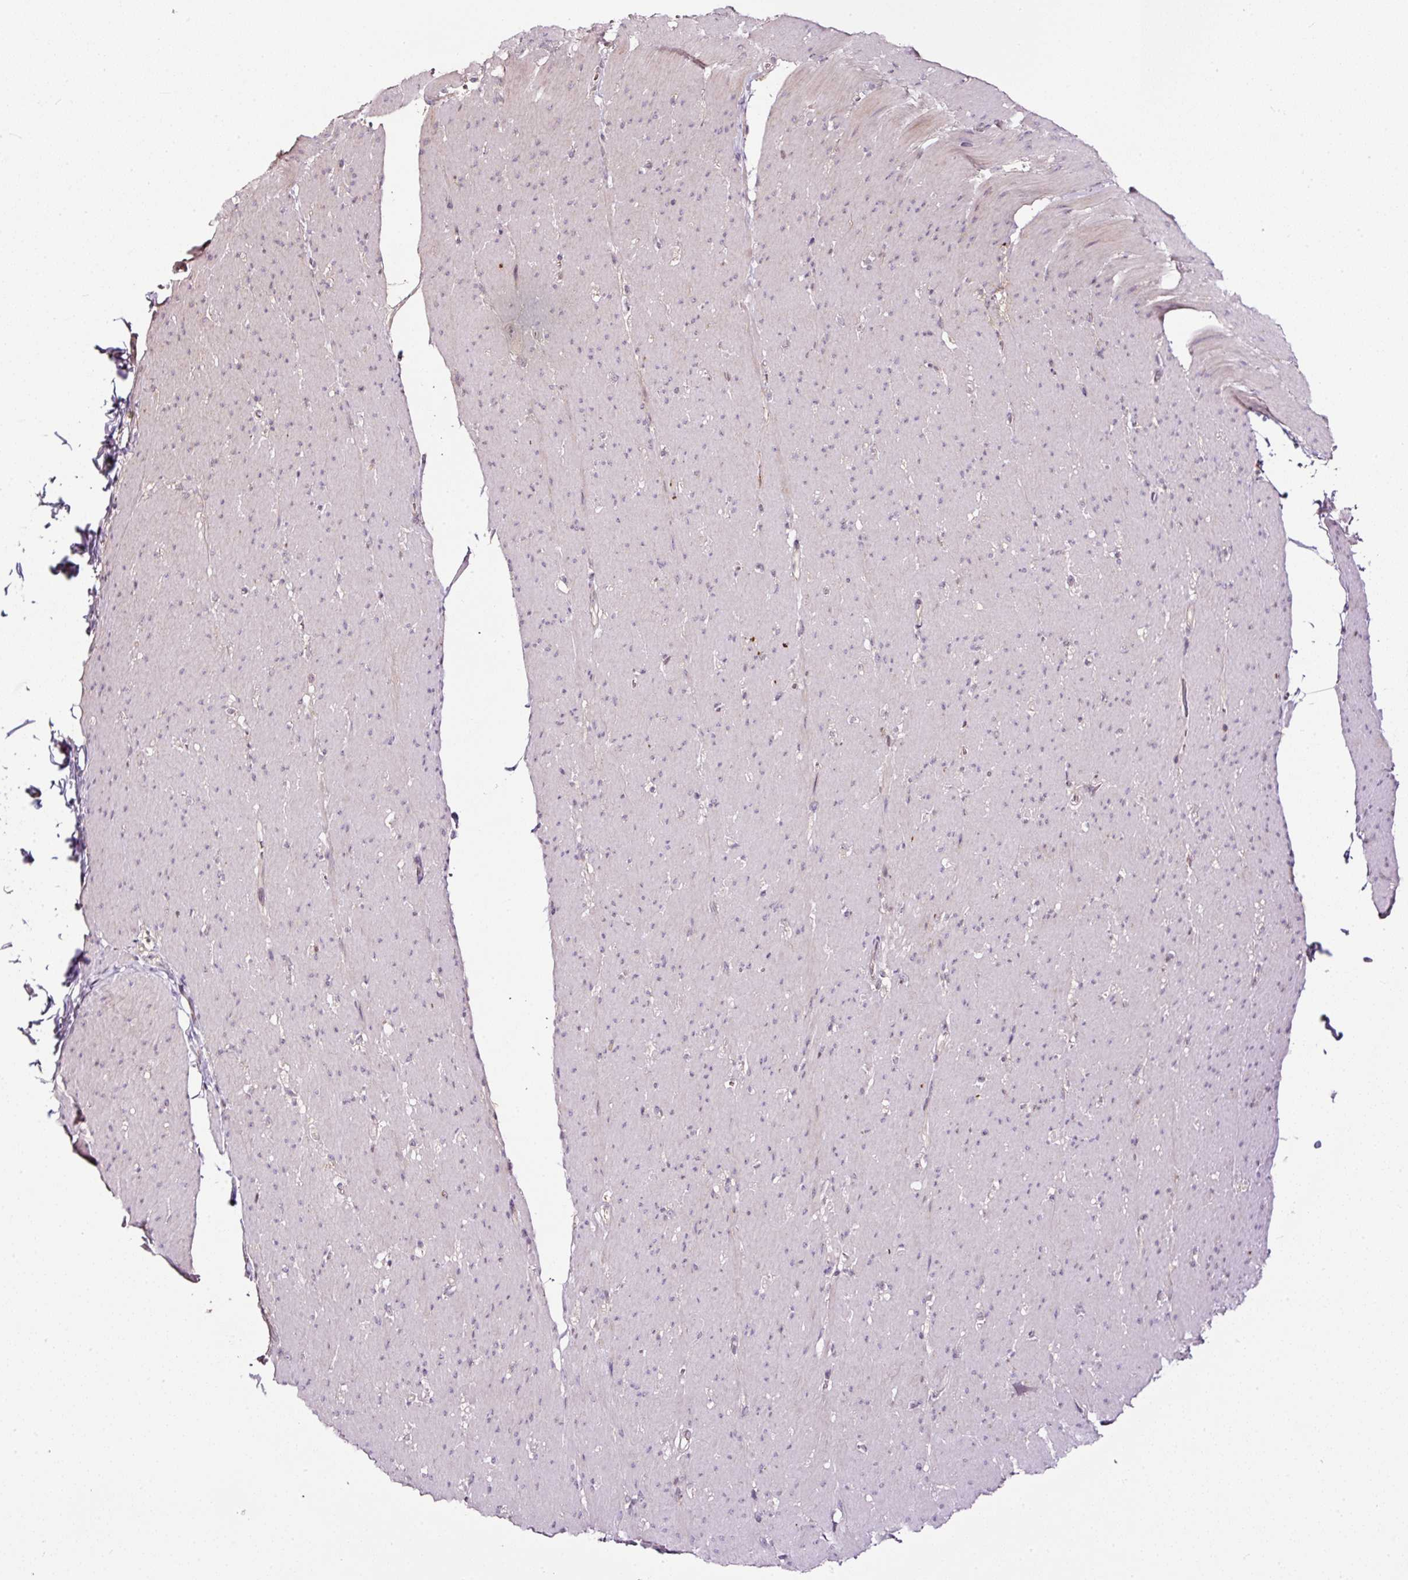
{"staining": {"intensity": "weak", "quantity": "<25%", "location": "cytoplasmic/membranous"}, "tissue": "smooth muscle", "cell_type": "Smooth muscle cells", "image_type": "normal", "snomed": [{"axis": "morphology", "description": "Normal tissue, NOS"}, {"axis": "topography", "description": "Smooth muscle"}, {"axis": "topography", "description": "Rectum"}], "caption": "This is an immunohistochemistry (IHC) histopathology image of benign smooth muscle. There is no positivity in smooth muscle cells.", "gene": "LRRC24", "patient": {"sex": "male", "age": 53}}